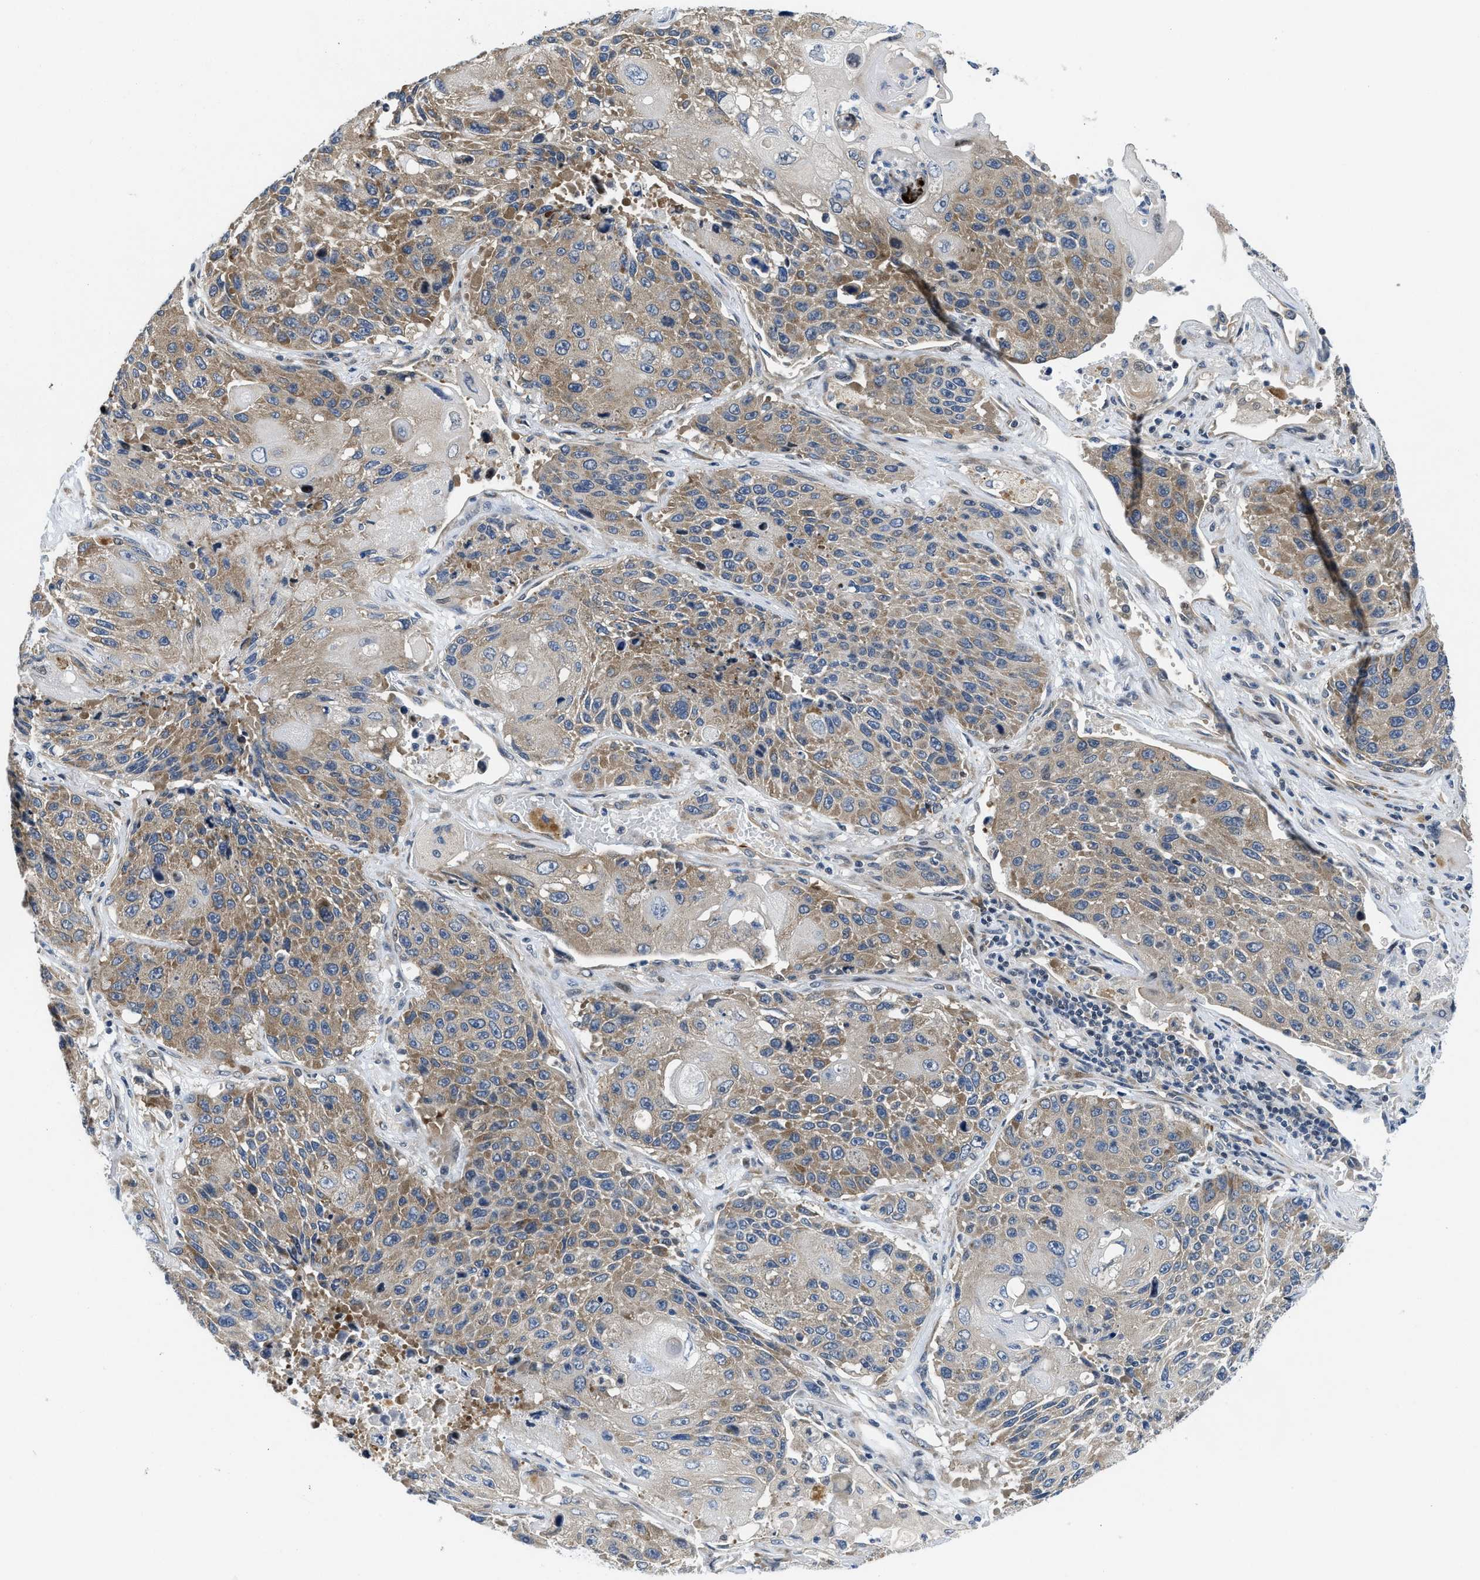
{"staining": {"intensity": "moderate", "quantity": "25%-75%", "location": "cytoplasmic/membranous"}, "tissue": "lung cancer", "cell_type": "Tumor cells", "image_type": "cancer", "snomed": [{"axis": "morphology", "description": "Squamous cell carcinoma, NOS"}, {"axis": "topography", "description": "Lung"}], "caption": "Lung cancer (squamous cell carcinoma) stained with a brown dye demonstrates moderate cytoplasmic/membranous positive staining in about 25%-75% of tumor cells.", "gene": "IKBKE", "patient": {"sex": "male", "age": 61}}